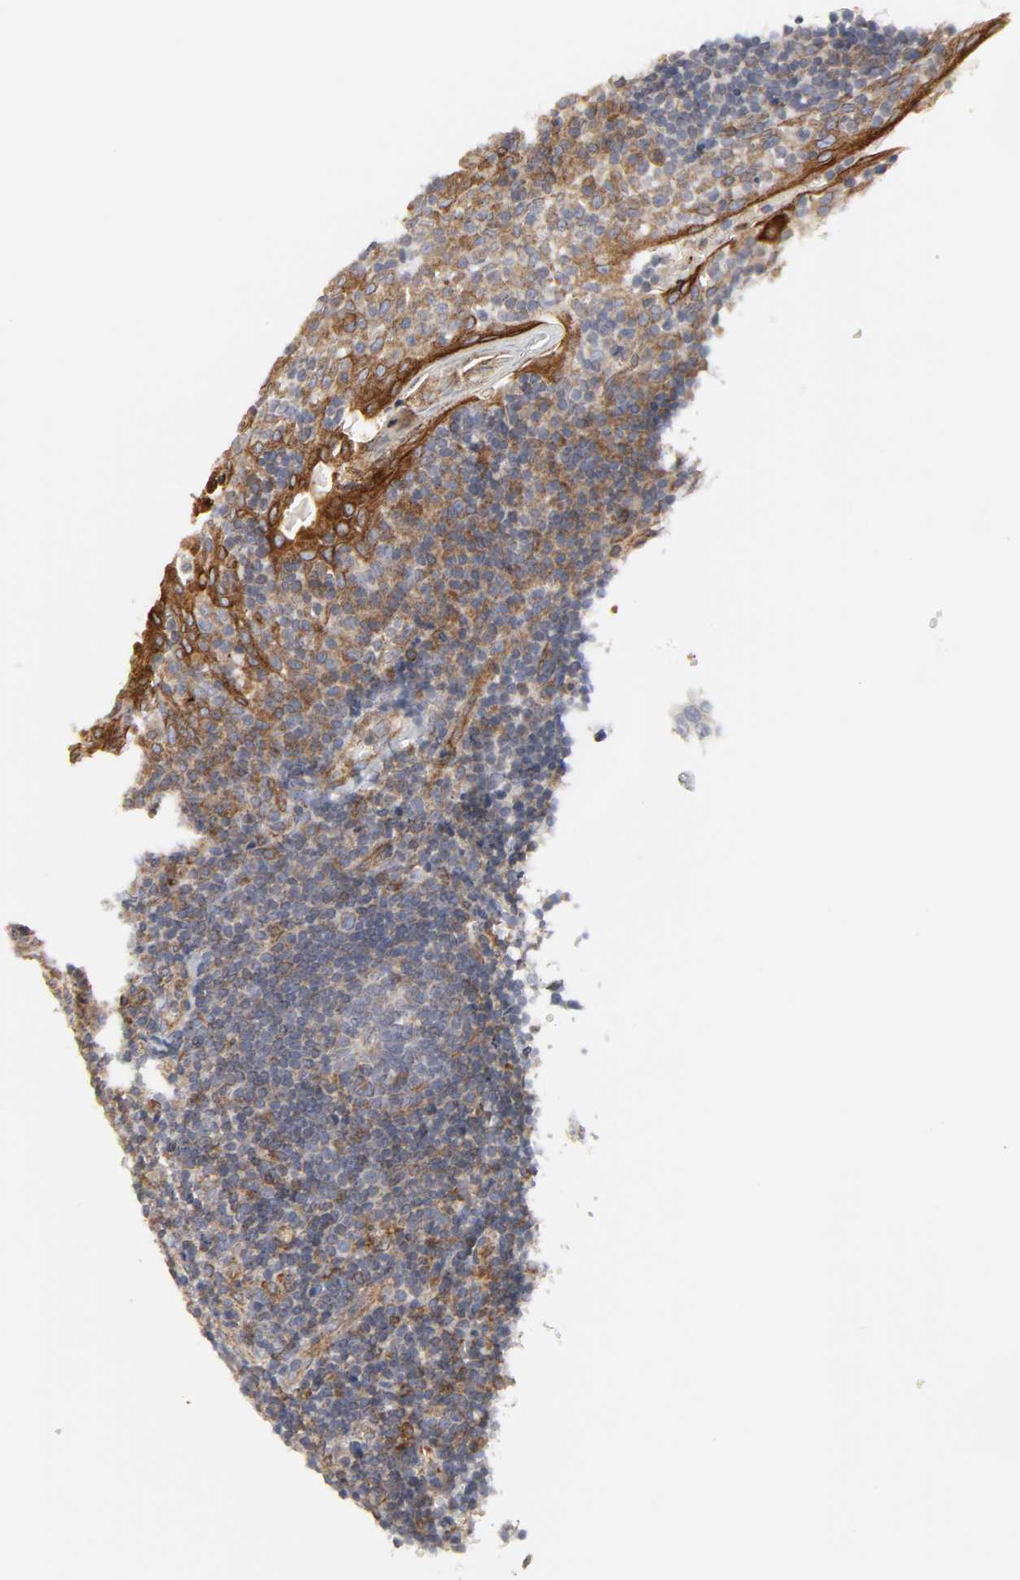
{"staining": {"intensity": "moderate", "quantity": "<25%", "location": "cytoplasmic/membranous"}, "tissue": "tonsil", "cell_type": "Germinal center cells", "image_type": "normal", "snomed": [{"axis": "morphology", "description": "Normal tissue, NOS"}, {"axis": "topography", "description": "Tonsil"}], "caption": "An IHC micrograph of benign tissue is shown. Protein staining in brown labels moderate cytoplasmic/membranous positivity in tonsil within germinal center cells. (IHC, brightfield microscopy, high magnification).", "gene": "POR", "patient": {"sex": "female", "age": 40}}